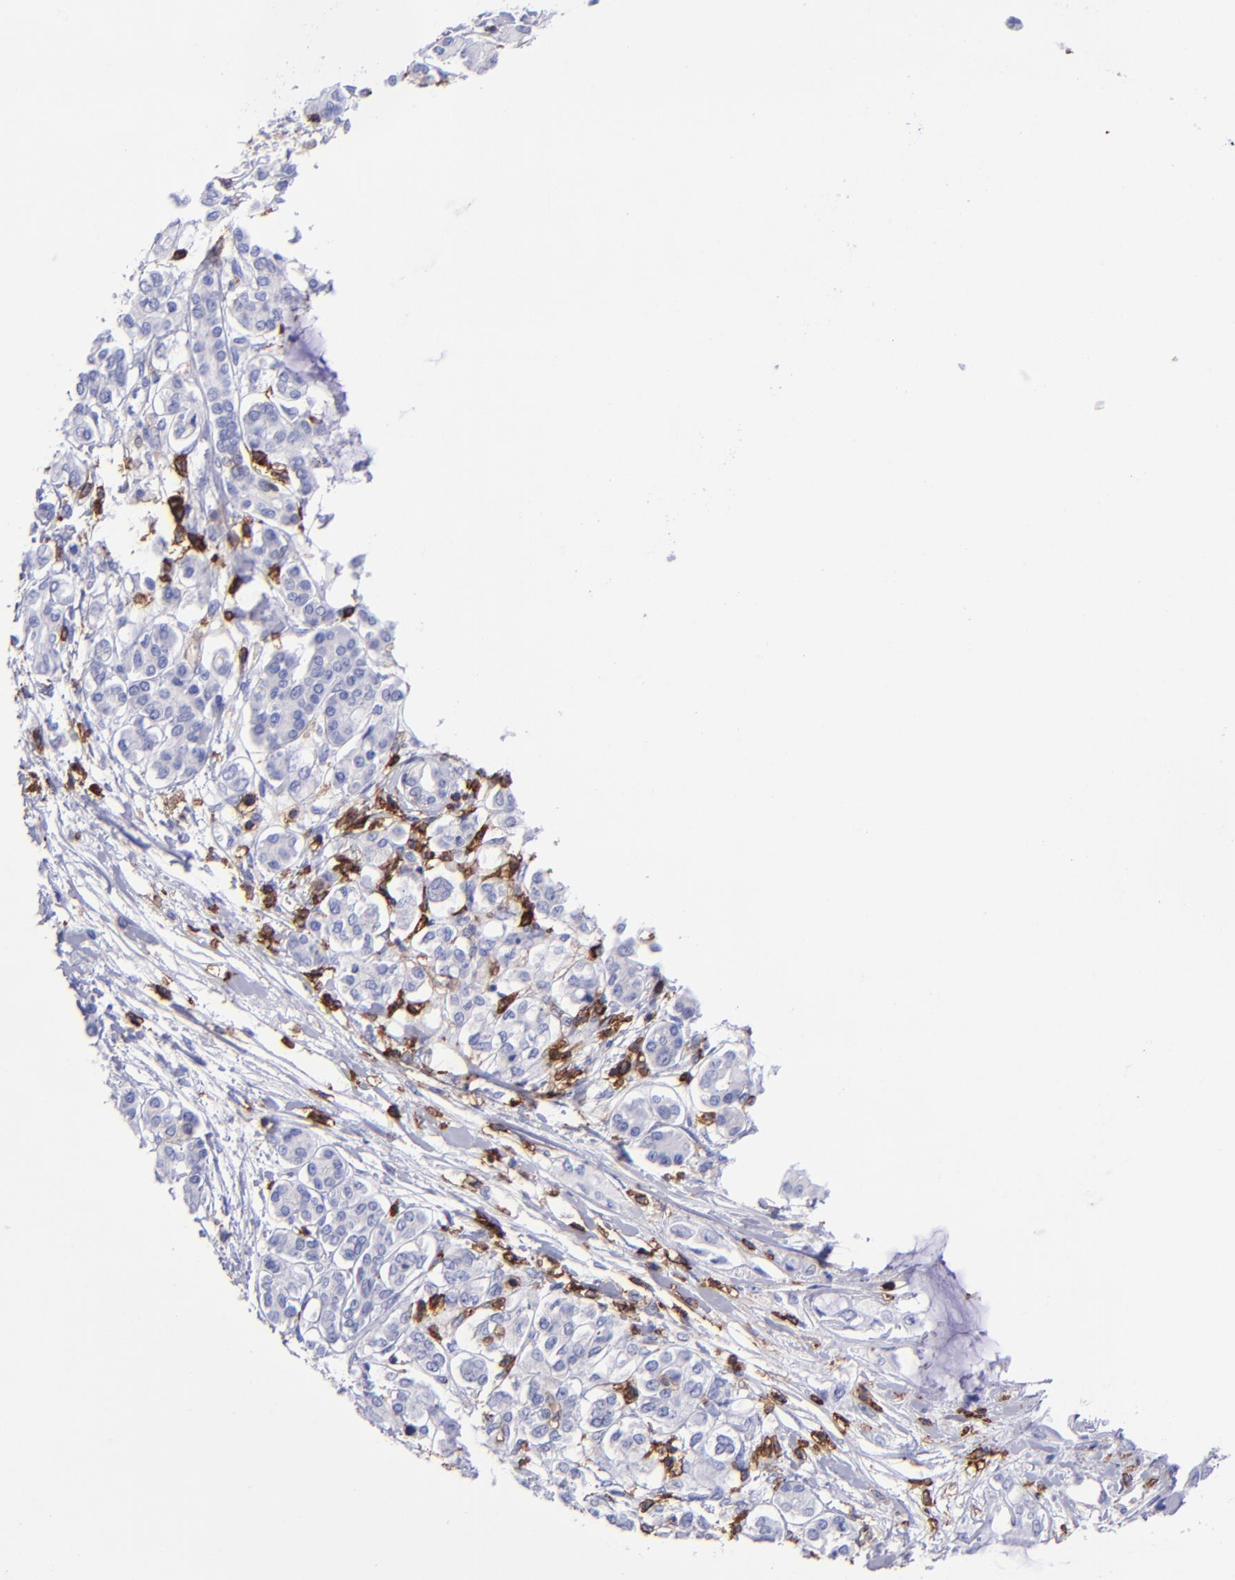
{"staining": {"intensity": "negative", "quantity": "none", "location": "none"}, "tissue": "pancreatic cancer", "cell_type": "Tumor cells", "image_type": "cancer", "snomed": [{"axis": "morphology", "description": "Adenocarcinoma, NOS"}, {"axis": "topography", "description": "Pancreas"}], "caption": "Pancreatic adenocarcinoma stained for a protein using IHC displays no expression tumor cells.", "gene": "ICAM3", "patient": {"sex": "female", "age": 70}}